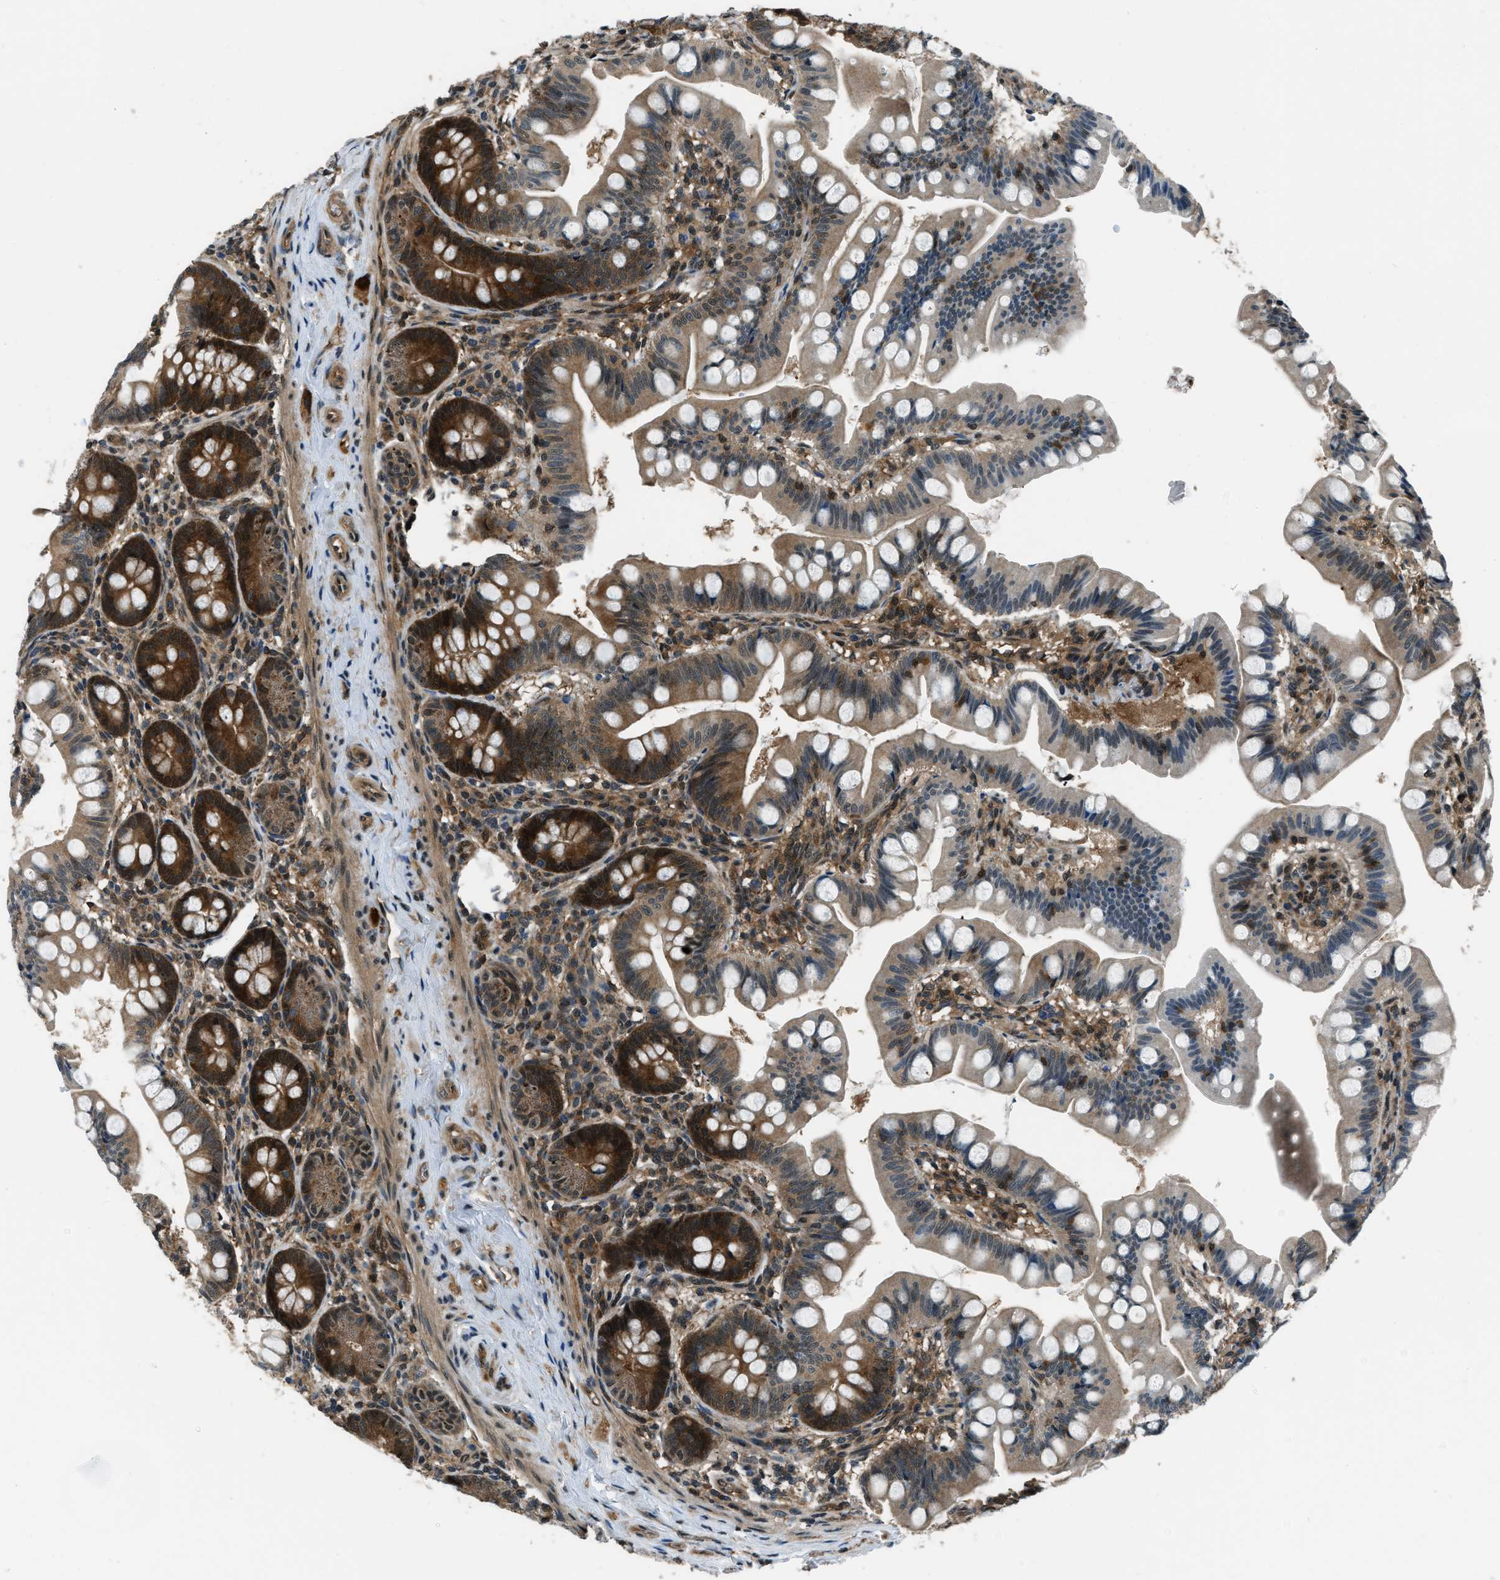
{"staining": {"intensity": "strong", "quantity": "25%-75%", "location": "cytoplasmic/membranous"}, "tissue": "small intestine", "cell_type": "Glandular cells", "image_type": "normal", "snomed": [{"axis": "morphology", "description": "Normal tissue, NOS"}, {"axis": "topography", "description": "Small intestine"}], "caption": "An immunohistochemistry (IHC) micrograph of normal tissue is shown. Protein staining in brown labels strong cytoplasmic/membranous positivity in small intestine within glandular cells.", "gene": "NUDCD3", "patient": {"sex": "male", "age": 7}}